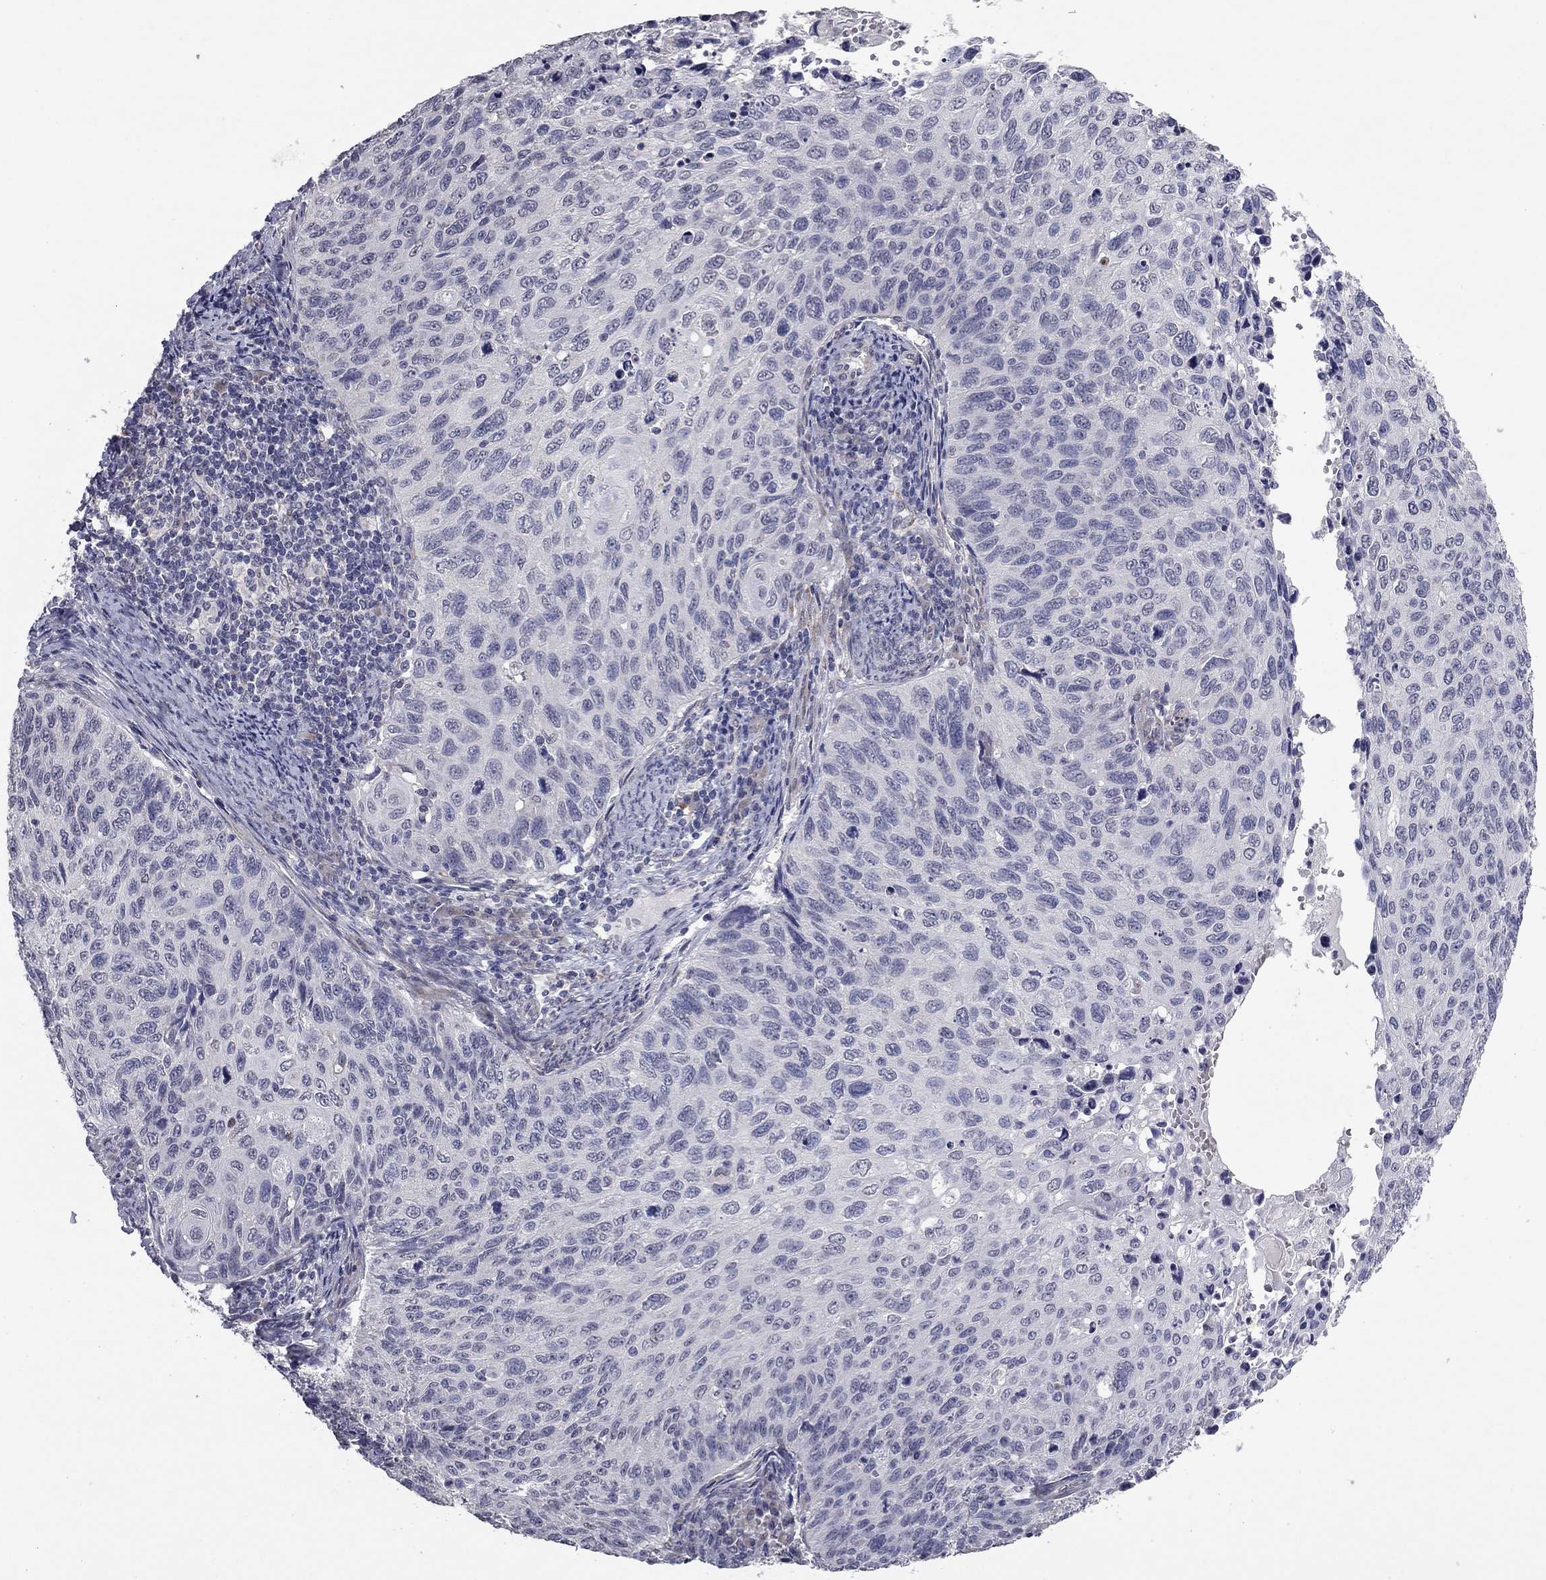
{"staining": {"intensity": "negative", "quantity": "none", "location": "none"}, "tissue": "cervical cancer", "cell_type": "Tumor cells", "image_type": "cancer", "snomed": [{"axis": "morphology", "description": "Squamous cell carcinoma, NOS"}, {"axis": "topography", "description": "Cervix"}], "caption": "This photomicrograph is of cervical squamous cell carcinoma stained with IHC to label a protein in brown with the nuclei are counter-stained blue. There is no staining in tumor cells. The staining is performed using DAB brown chromogen with nuclei counter-stained in using hematoxylin.", "gene": "PRRT2", "patient": {"sex": "female", "age": 70}}